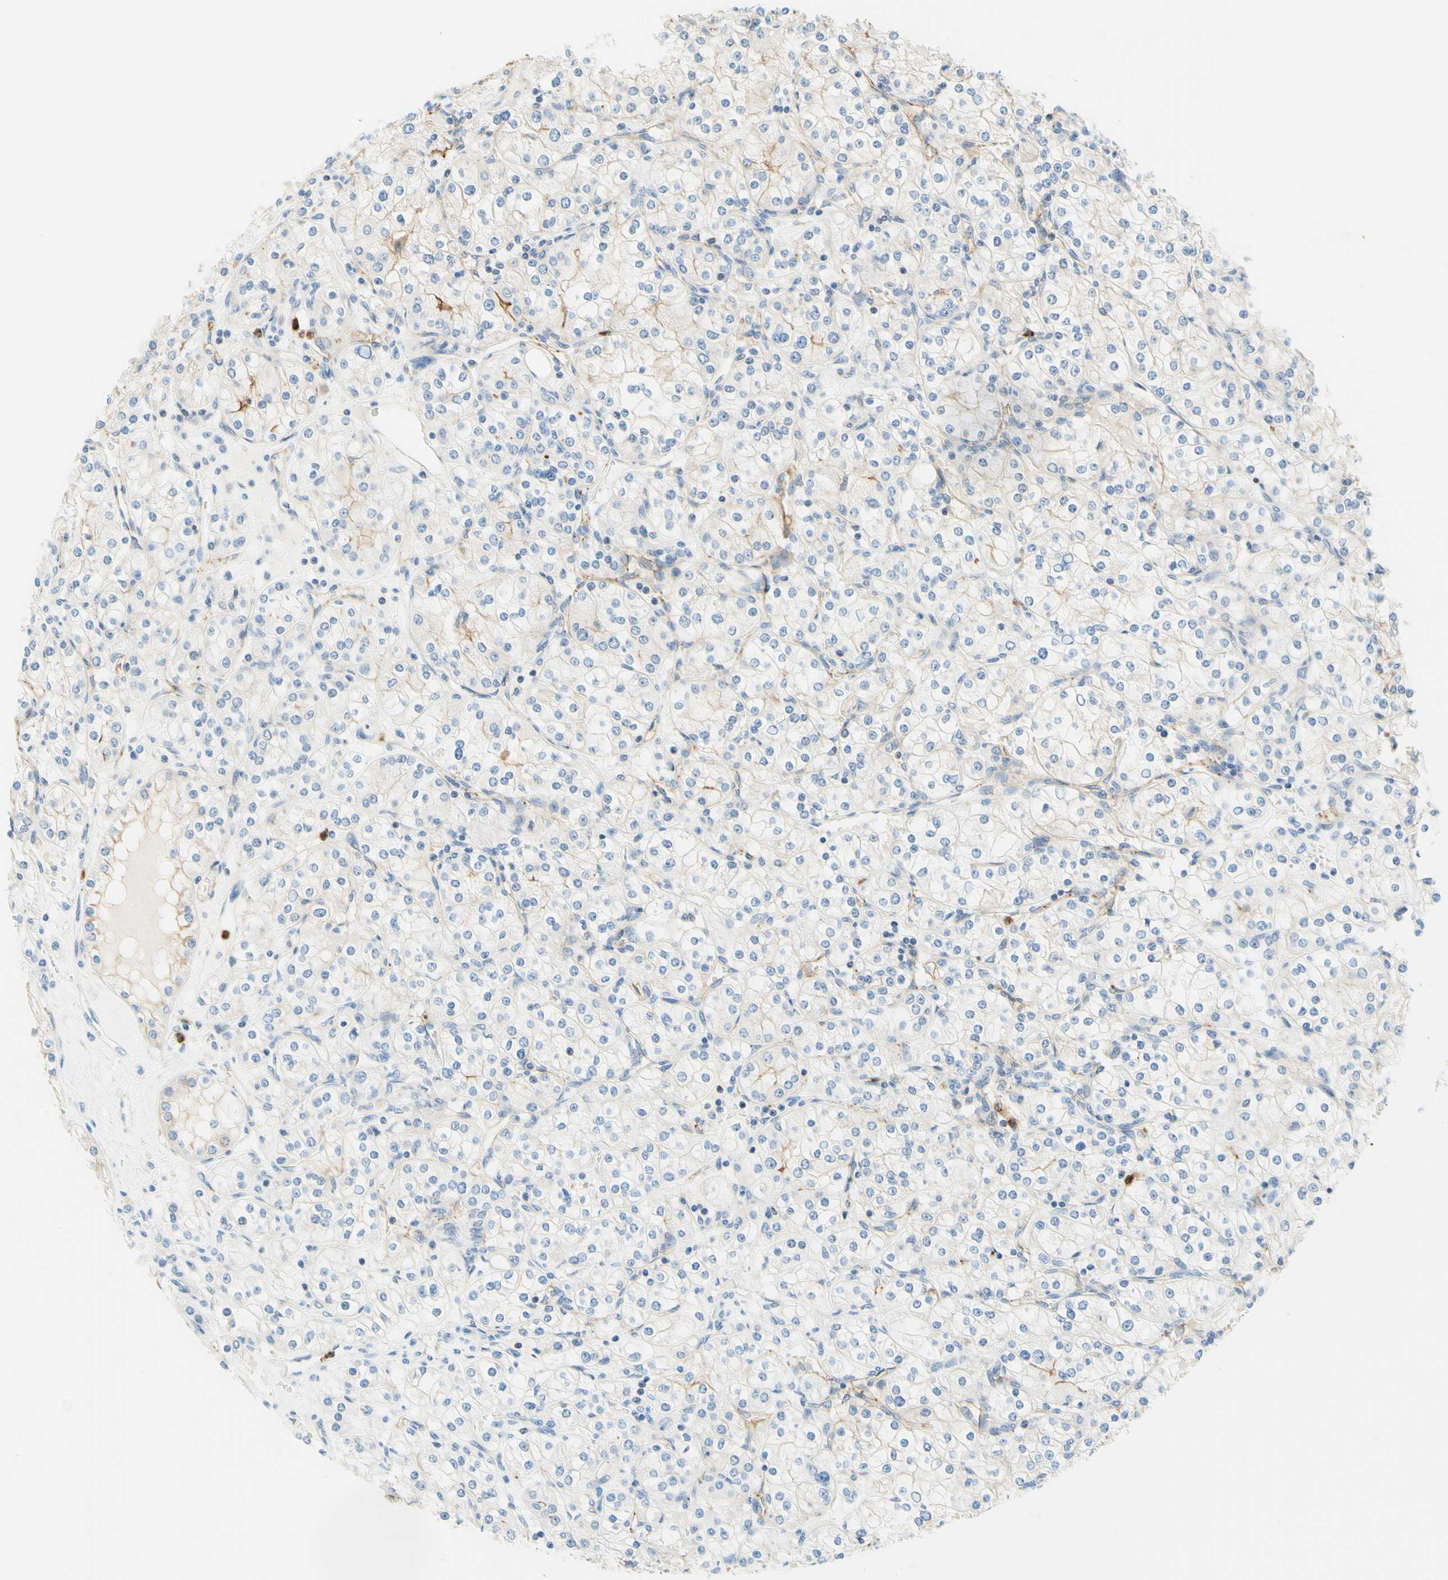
{"staining": {"intensity": "weak", "quantity": "<25%", "location": "cytoplasmic/membranous"}, "tissue": "renal cancer", "cell_type": "Tumor cells", "image_type": "cancer", "snomed": [{"axis": "morphology", "description": "Adenocarcinoma, NOS"}, {"axis": "topography", "description": "Kidney"}], "caption": "Tumor cells are negative for protein expression in human renal cancer (adenocarcinoma). (Stains: DAB IHC with hematoxylin counter stain, Microscopy: brightfield microscopy at high magnification).", "gene": "TREM2", "patient": {"sex": "male", "age": 77}}